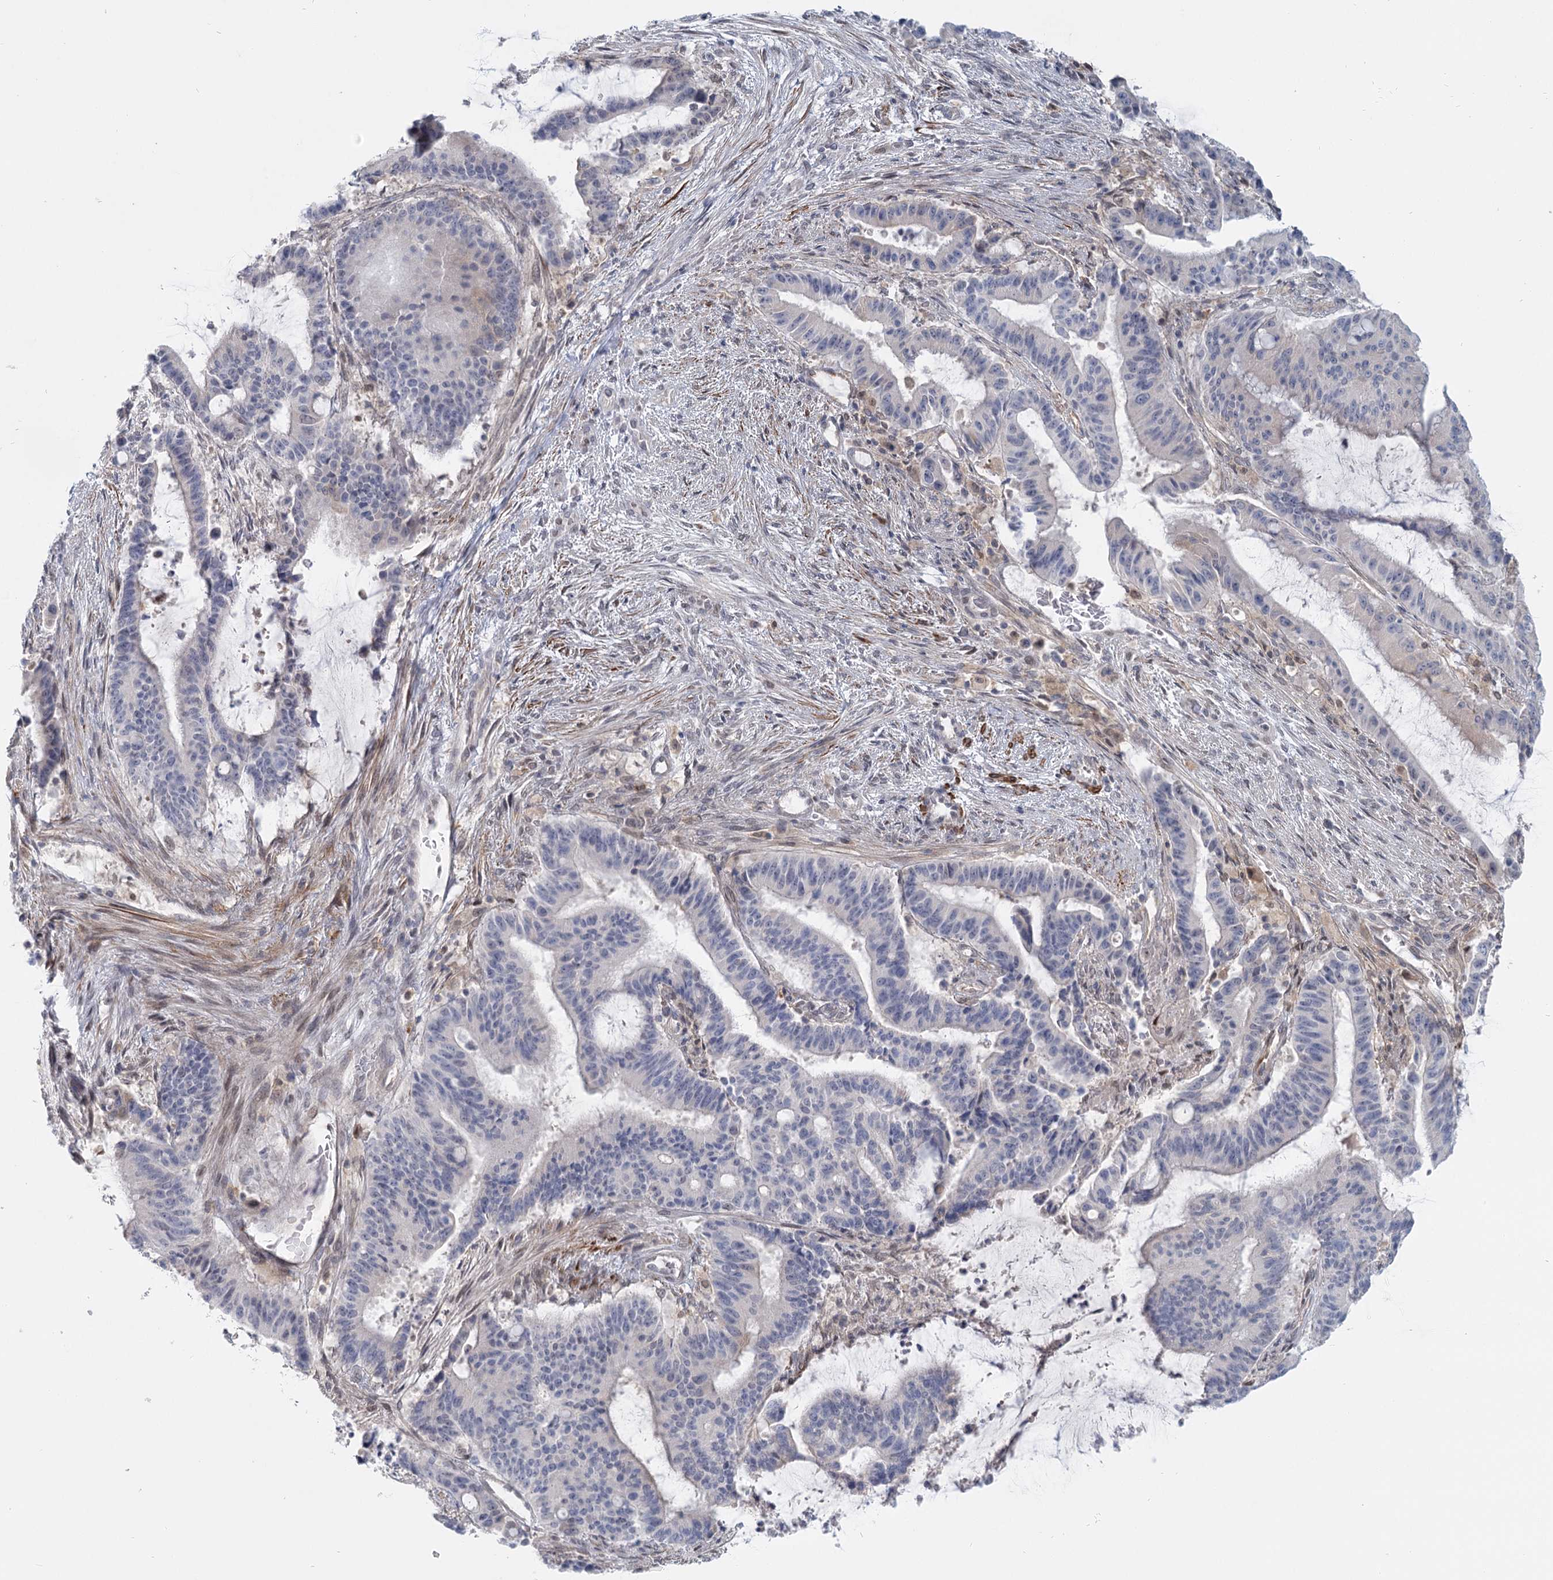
{"staining": {"intensity": "negative", "quantity": "none", "location": "none"}, "tissue": "liver cancer", "cell_type": "Tumor cells", "image_type": "cancer", "snomed": [{"axis": "morphology", "description": "Normal tissue, NOS"}, {"axis": "morphology", "description": "Cholangiocarcinoma"}, {"axis": "topography", "description": "Liver"}, {"axis": "topography", "description": "Peripheral nerve tissue"}], "caption": "Tumor cells are negative for brown protein staining in liver cholangiocarcinoma.", "gene": "USP11", "patient": {"sex": "female", "age": 73}}